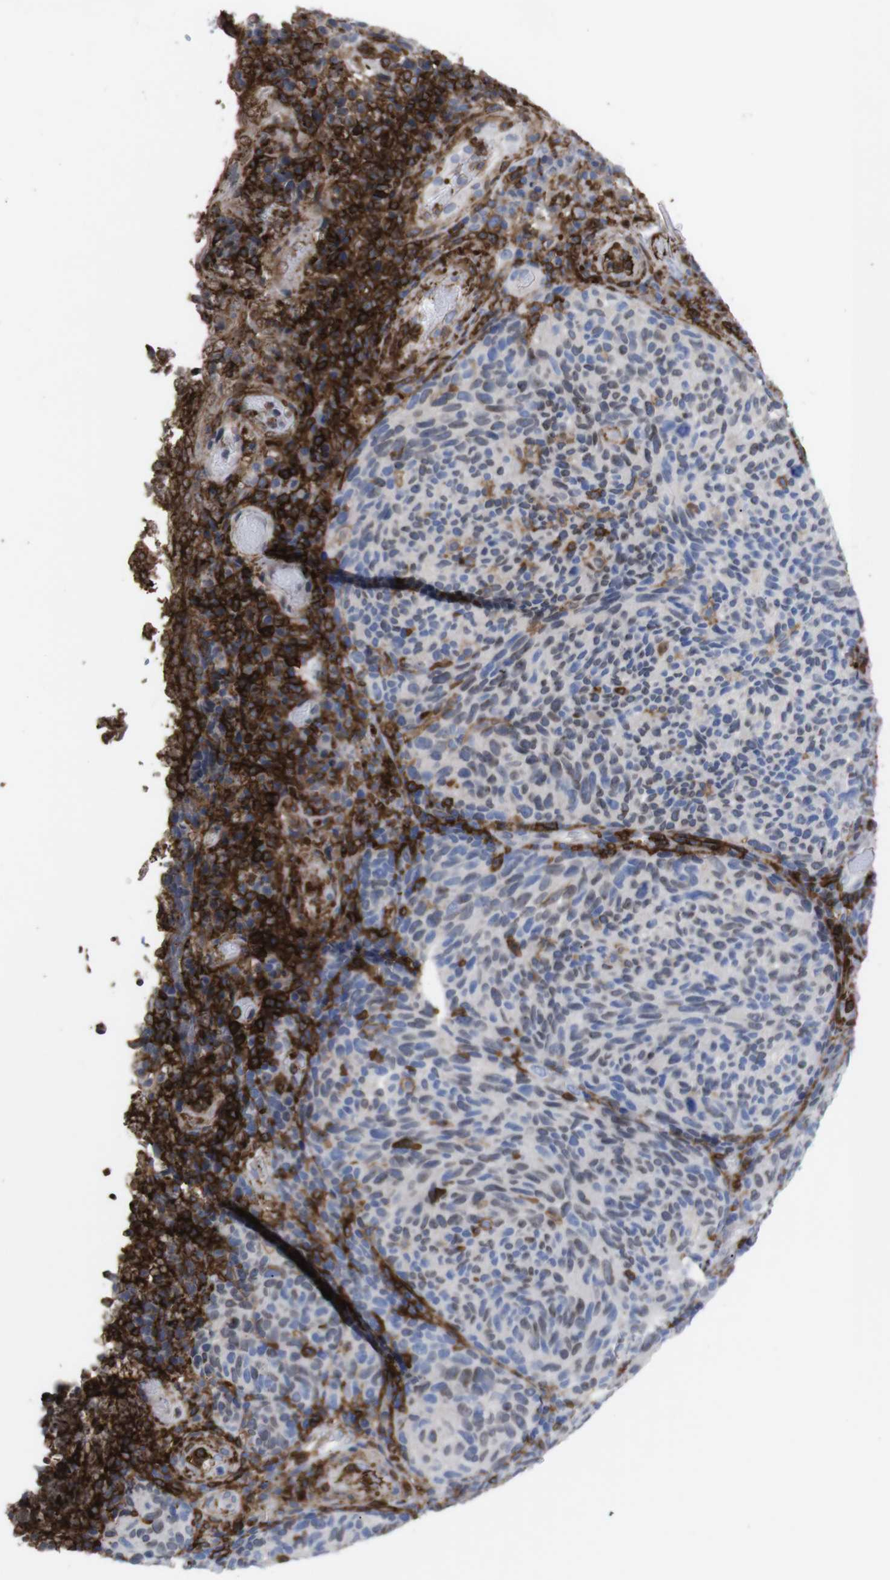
{"staining": {"intensity": "weak", "quantity": "<25%", "location": "cytoplasmic/membranous"}, "tissue": "melanoma", "cell_type": "Tumor cells", "image_type": "cancer", "snomed": [{"axis": "morphology", "description": "Malignant melanoma, NOS"}, {"axis": "topography", "description": "Skin"}], "caption": "High power microscopy histopathology image of an IHC image of malignant melanoma, revealing no significant positivity in tumor cells. (Brightfield microscopy of DAB immunohistochemistry at high magnification).", "gene": "C5AR1", "patient": {"sex": "female", "age": 73}}